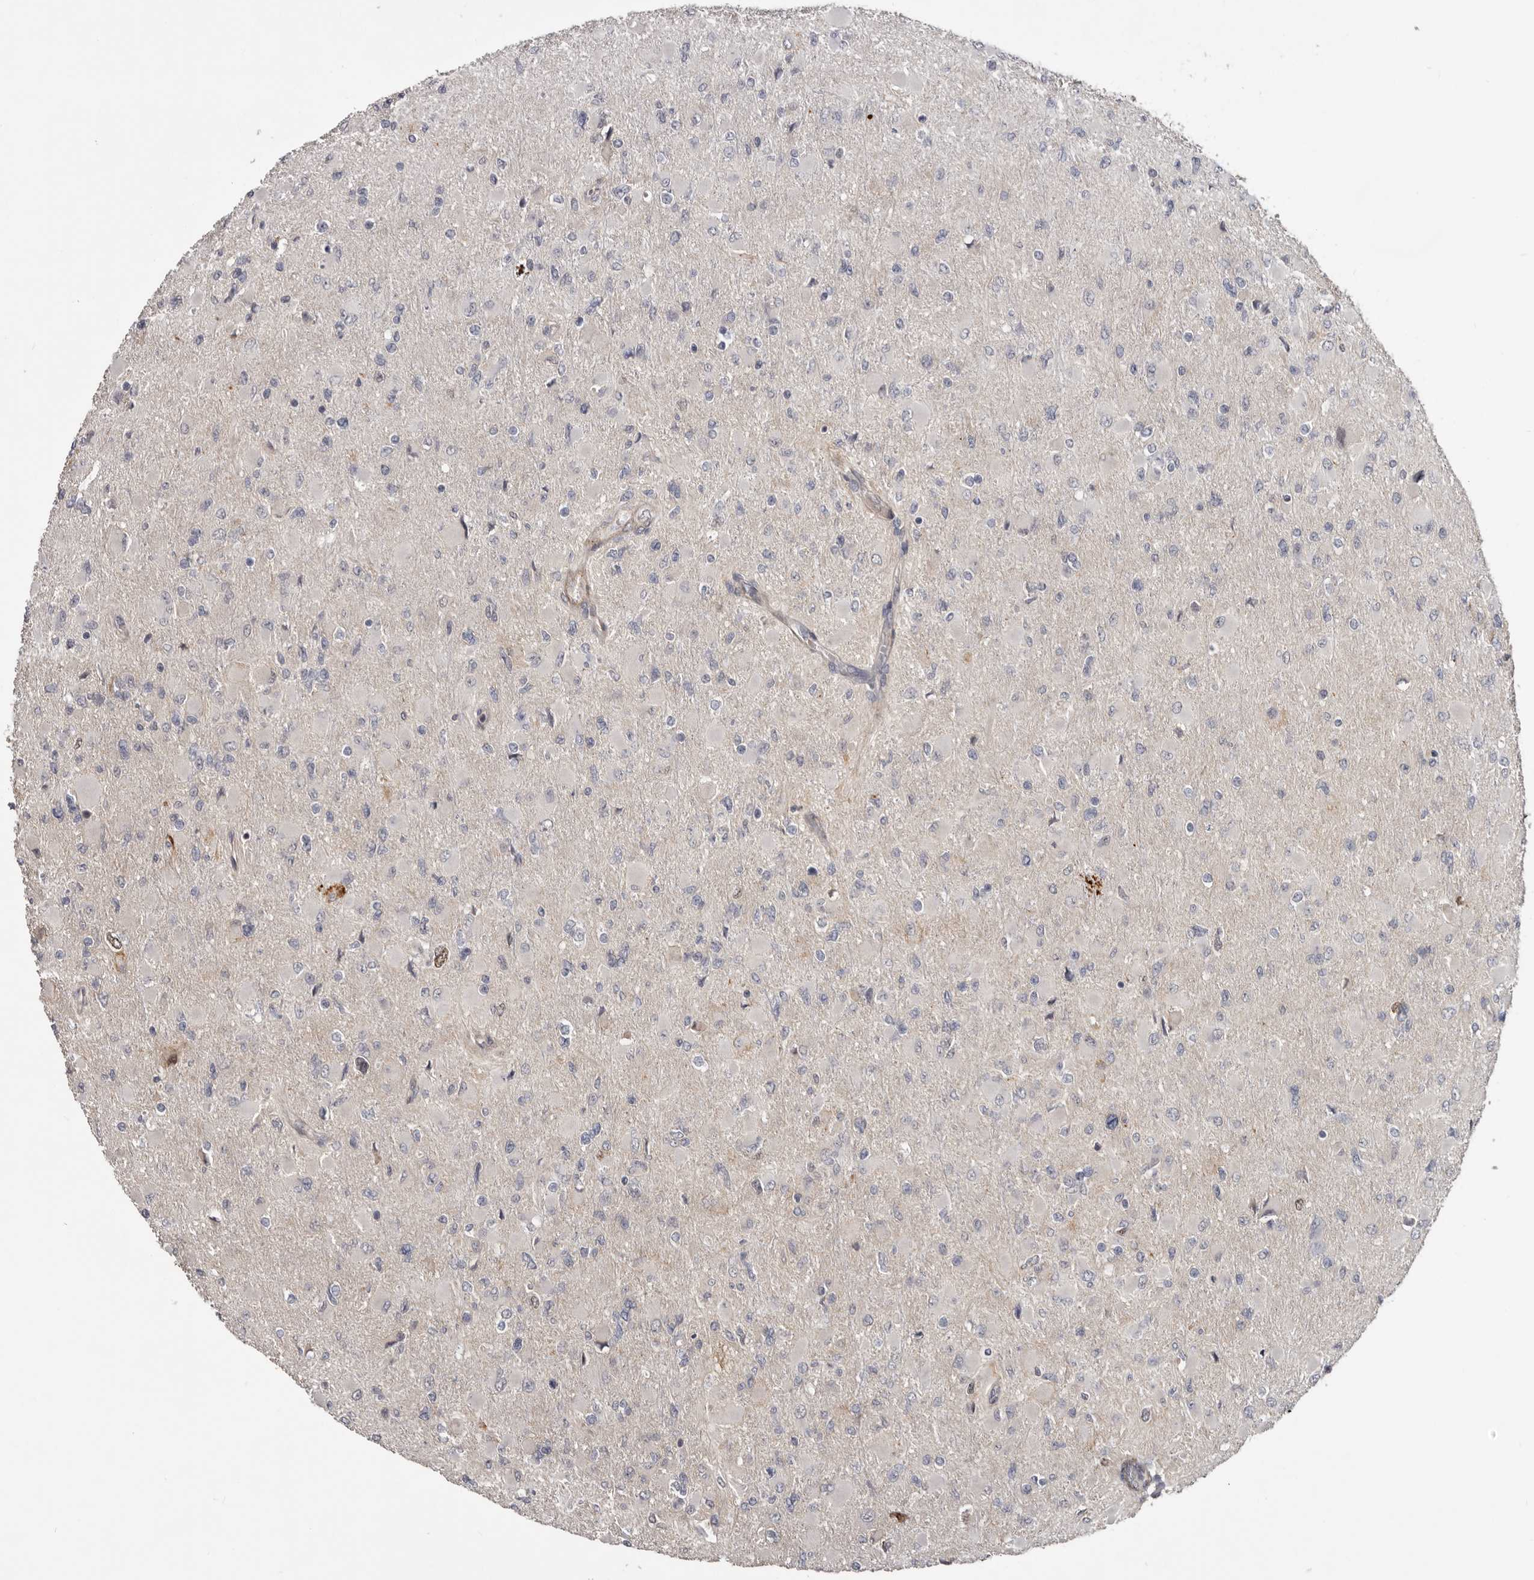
{"staining": {"intensity": "negative", "quantity": "none", "location": "none"}, "tissue": "glioma", "cell_type": "Tumor cells", "image_type": "cancer", "snomed": [{"axis": "morphology", "description": "Glioma, malignant, High grade"}, {"axis": "topography", "description": "Cerebral cortex"}], "caption": "High power microscopy photomicrograph of an IHC photomicrograph of malignant glioma (high-grade), revealing no significant expression in tumor cells.", "gene": "CDCA8", "patient": {"sex": "female", "age": 36}}